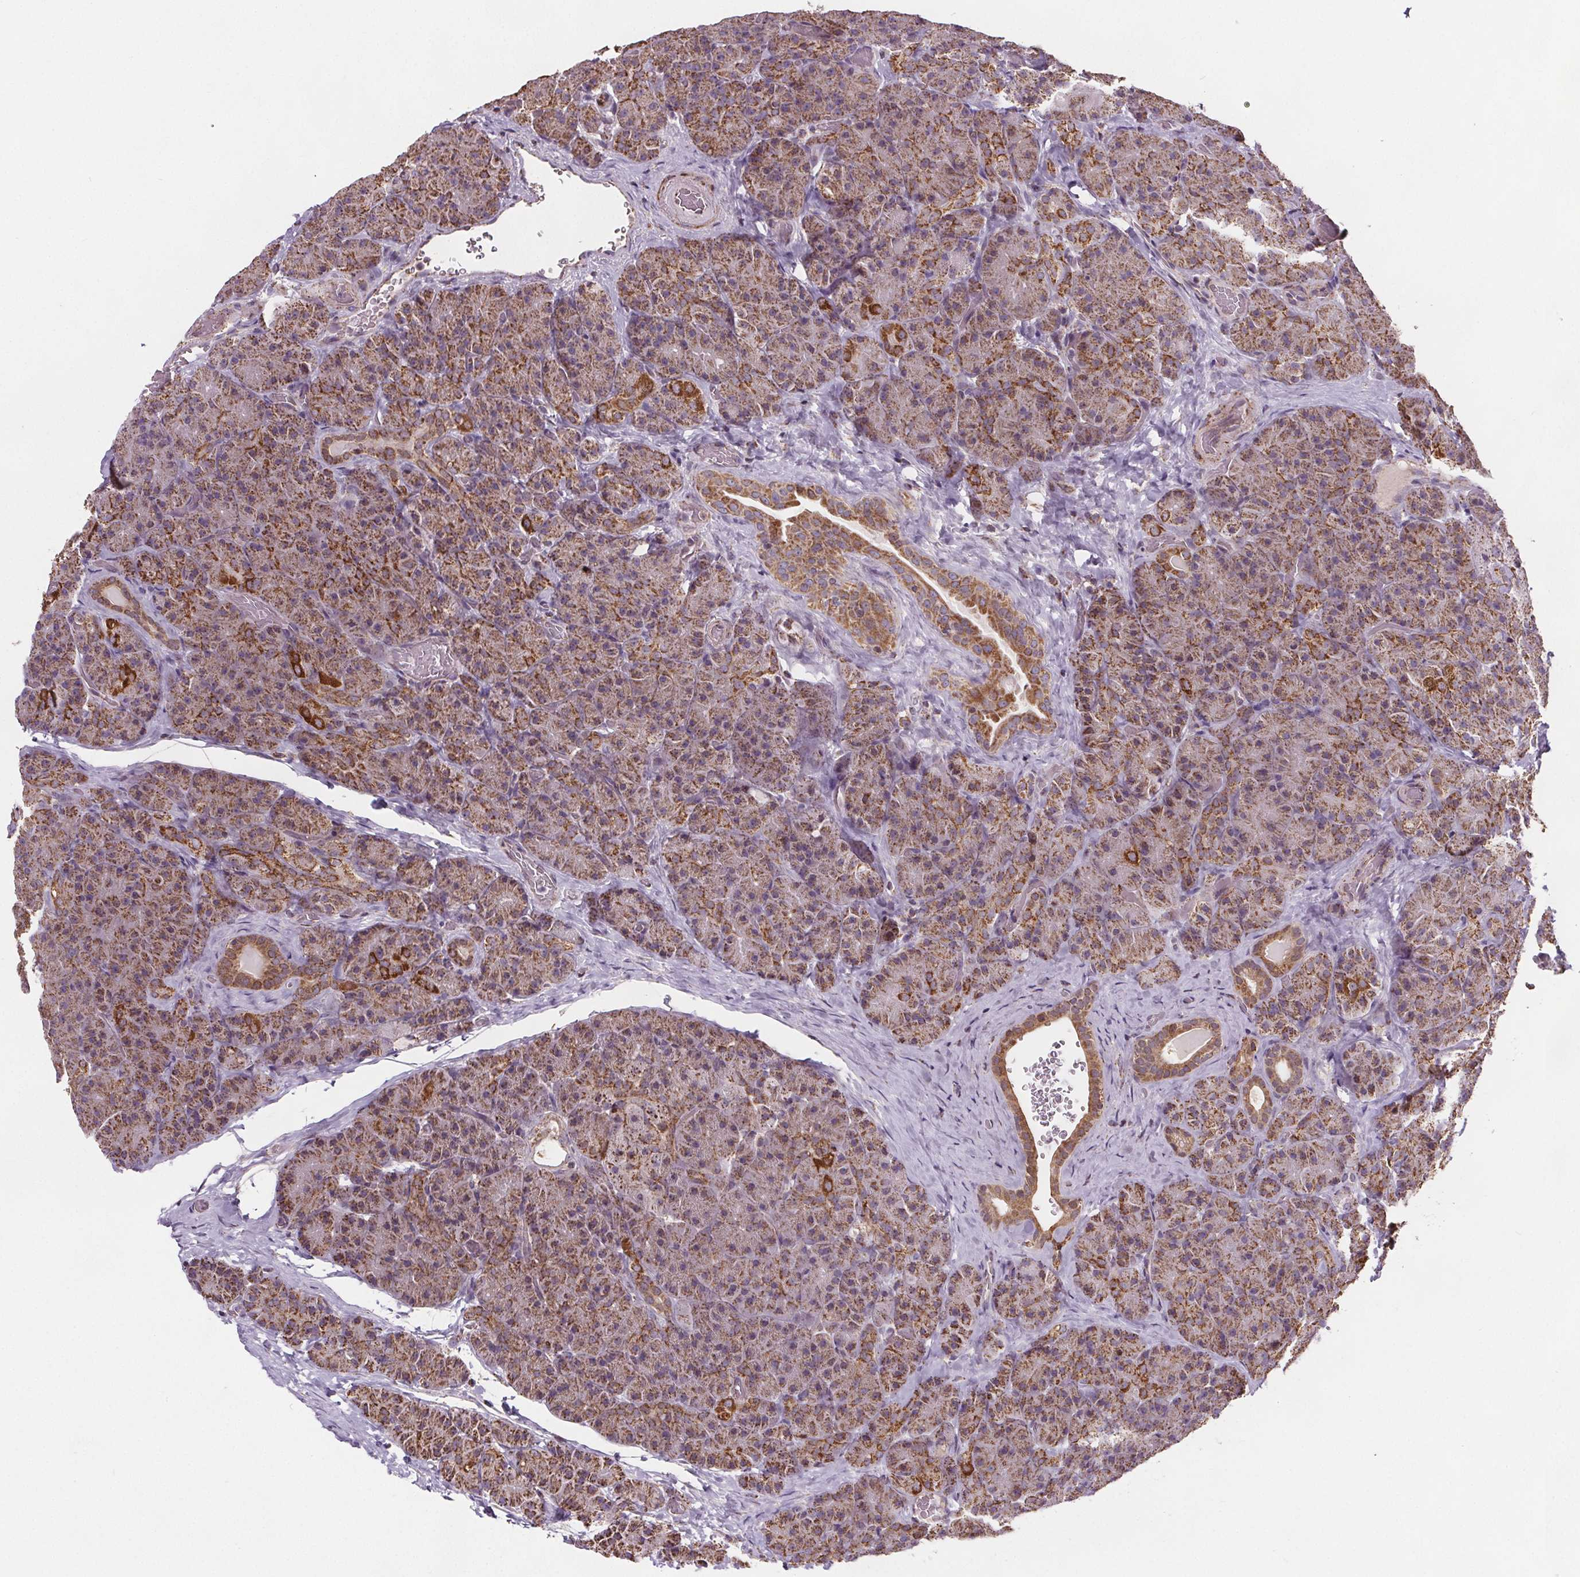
{"staining": {"intensity": "moderate", "quantity": ">75%", "location": "cytoplasmic/membranous"}, "tissue": "pancreas", "cell_type": "Exocrine glandular cells", "image_type": "normal", "snomed": [{"axis": "morphology", "description": "Normal tissue, NOS"}, {"axis": "topography", "description": "Pancreas"}], "caption": "Immunohistochemistry of unremarkable human pancreas demonstrates medium levels of moderate cytoplasmic/membranous expression in about >75% of exocrine glandular cells.", "gene": "SUCLA2", "patient": {"sex": "male", "age": 57}}